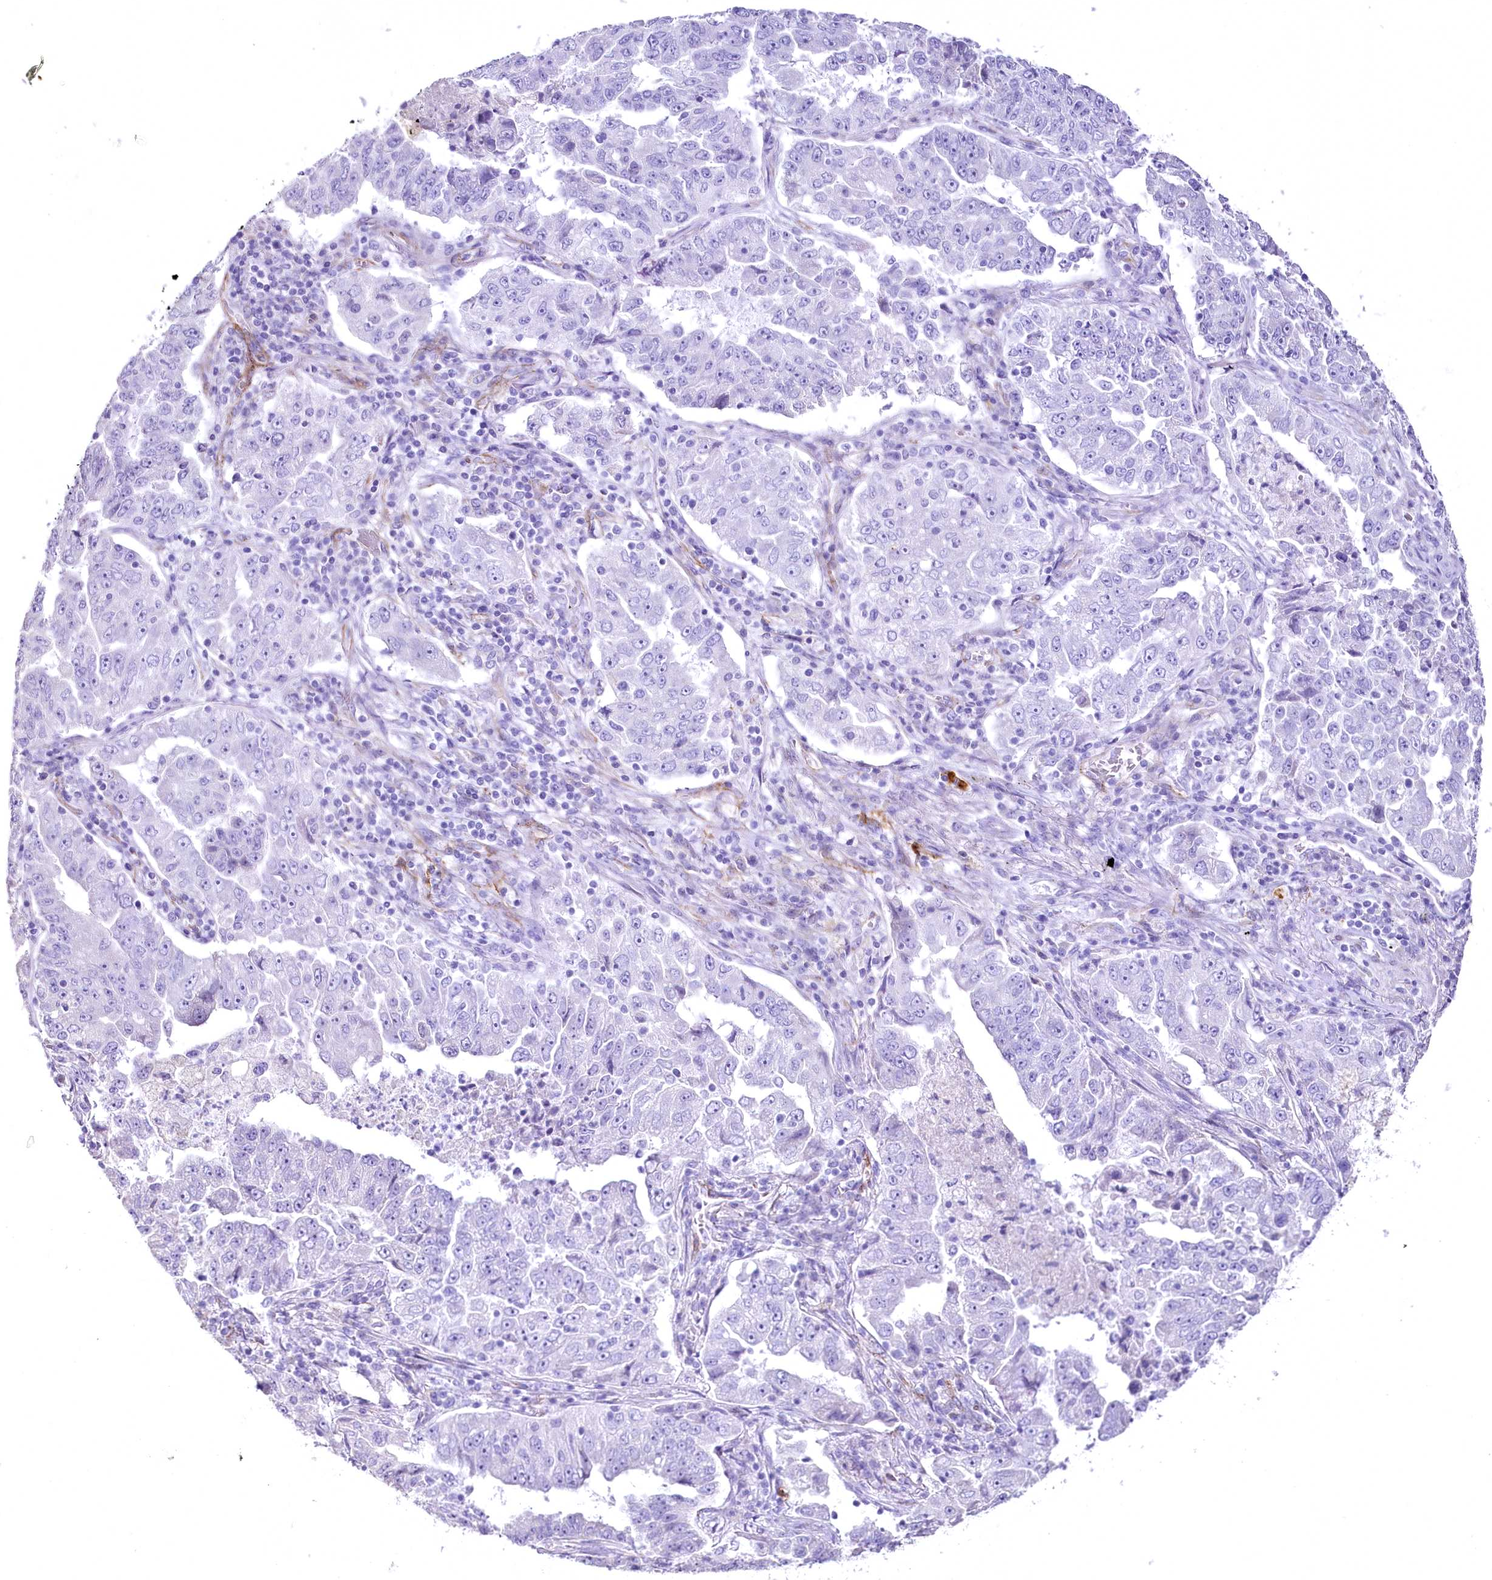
{"staining": {"intensity": "negative", "quantity": "none", "location": "none"}, "tissue": "lung cancer", "cell_type": "Tumor cells", "image_type": "cancer", "snomed": [{"axis": "morphology", "description": "Adenocarcinoma, NOS"}, {"axis": "topography", "description": "Lung"}], "caption": "Tumor cells are negative for protein expression in human lung cancer.", "gene": "SYNPO2", "patient": {"sex": "female", "age": 51}}